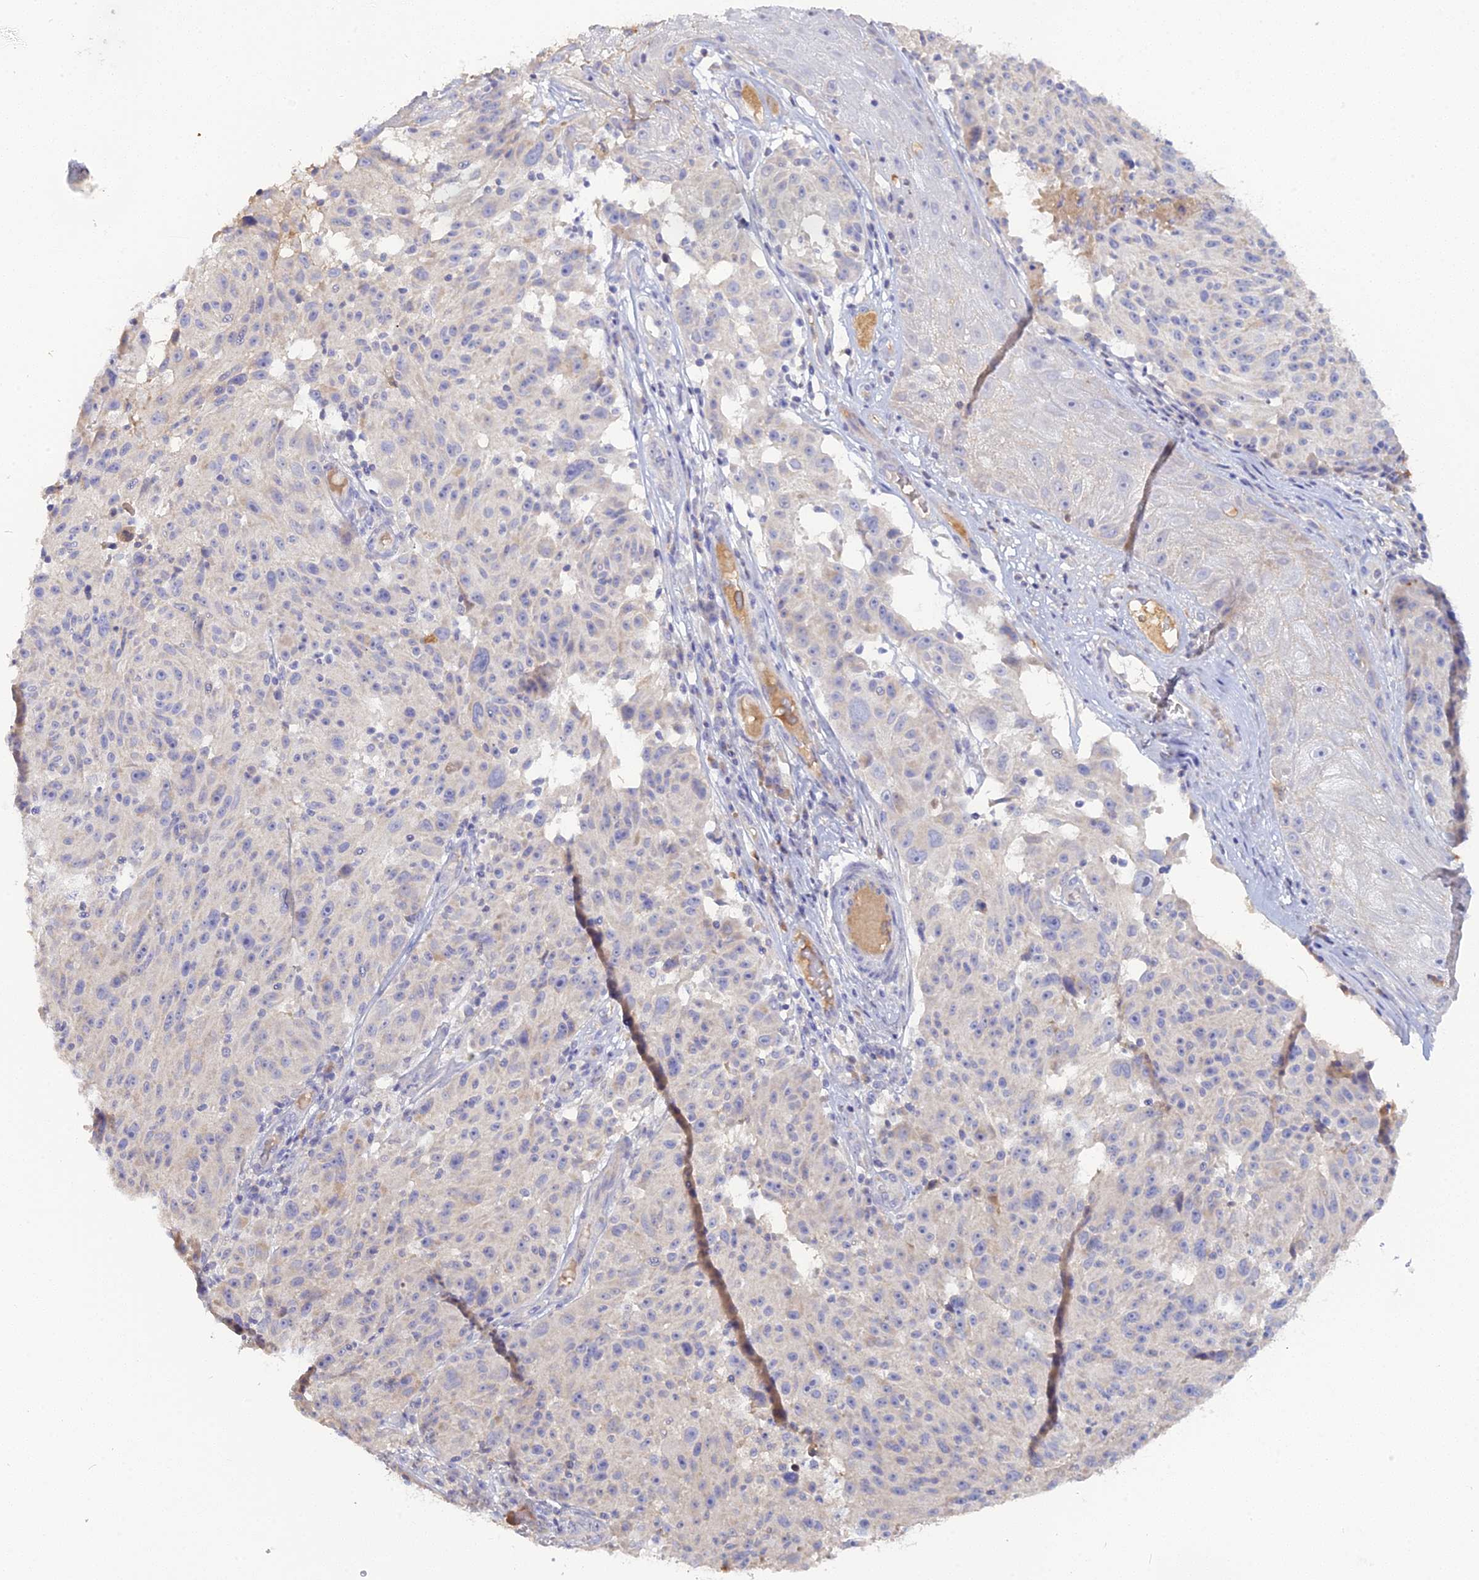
{"staining": {"intensity": "negative", "quantity": "none", "location": "none"}, "tissue": "melanoma", "cell_type": "Tumor cells", "image_type": "cancer", "snomed": [{"axis": "morphology", "description": "Malignant melanoma, NOS"}, {"axis": "topography", "description": "Skin"}], "caption": "Immunohistochemistry (IHC) of human melanoma exhibits no positivity in tumor cells.", "gene": "ADGRA1", "patient": {"sex": "male", "age": 53}}